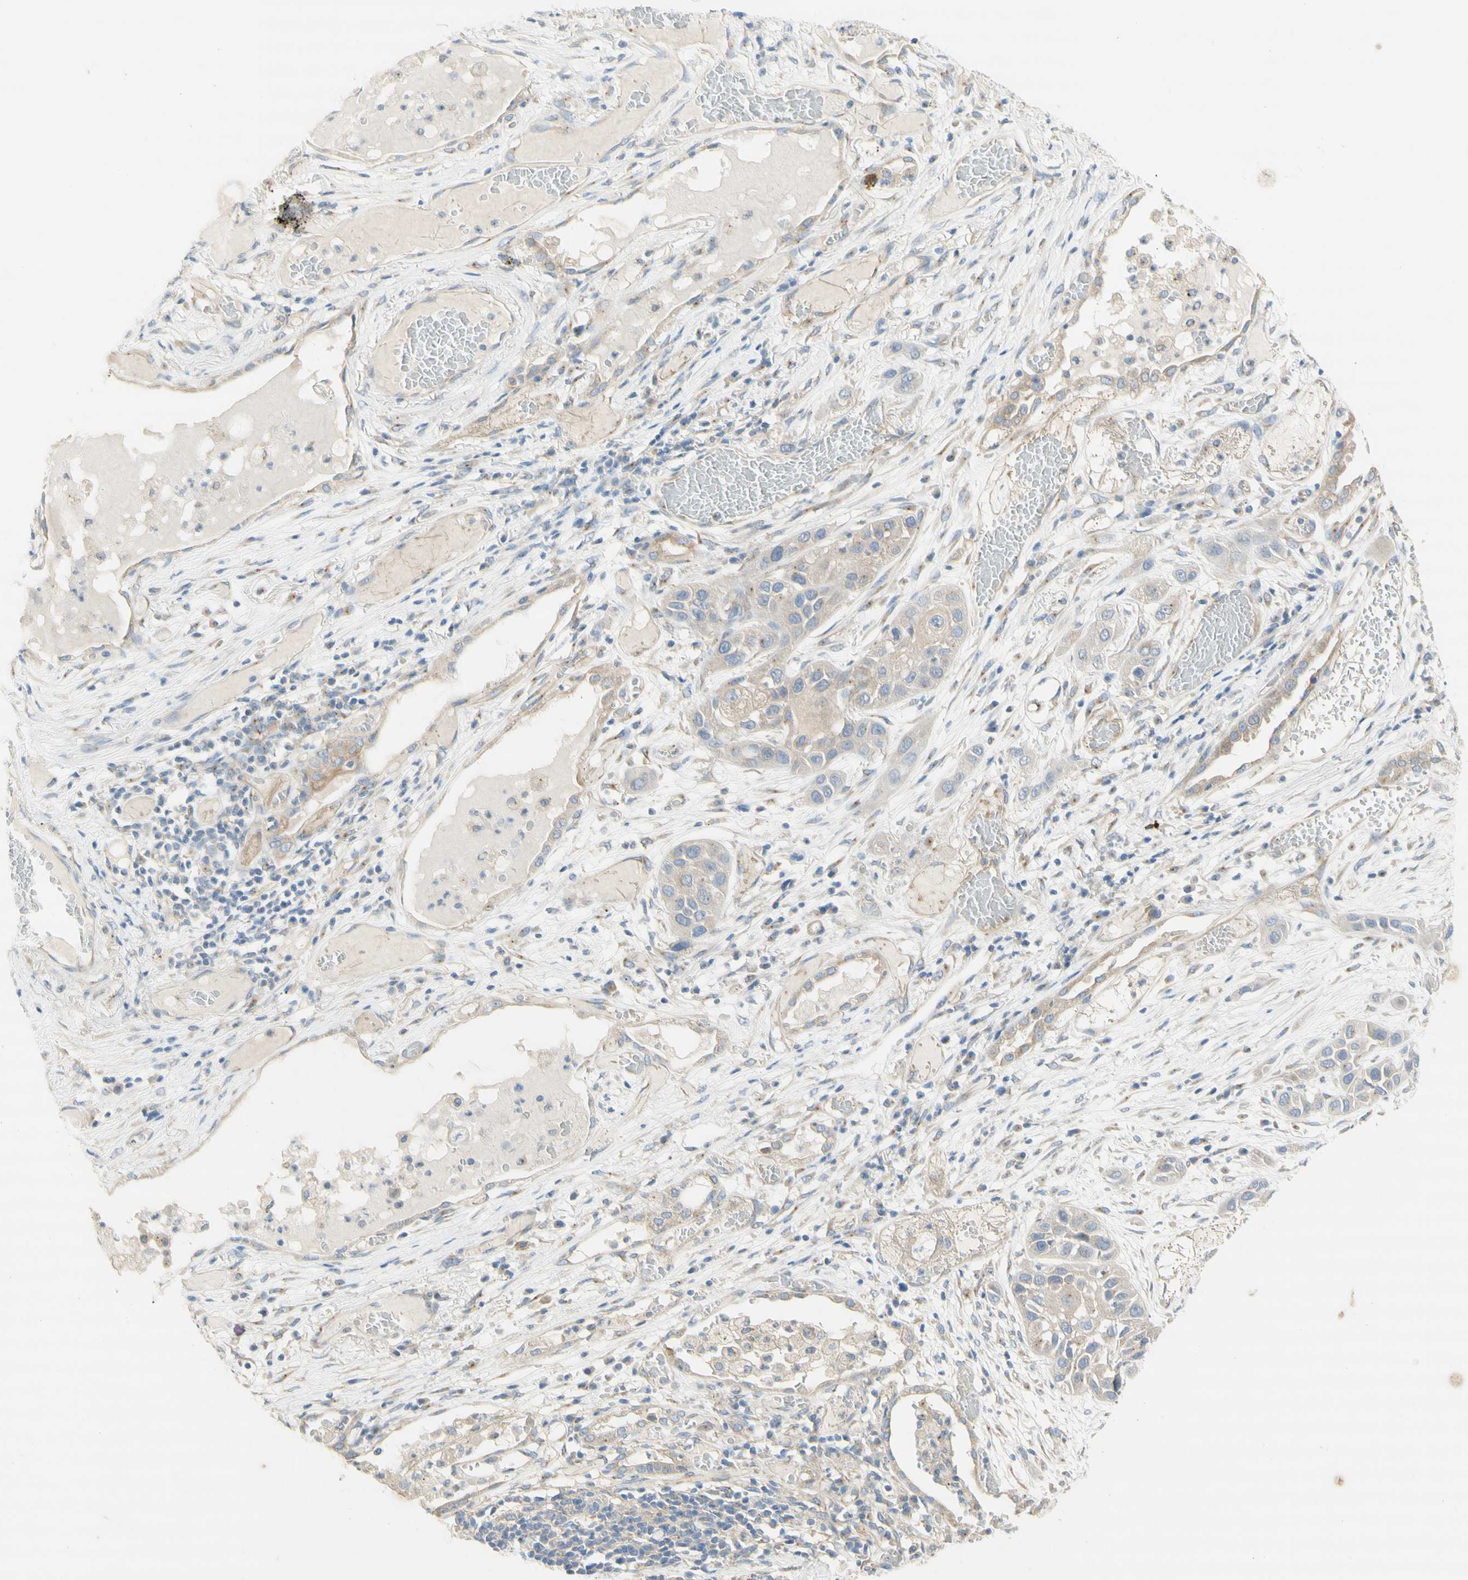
{"staining": {"intensity": "weak", "quantity": "<25%", "location": "cytoplasmic/membranous"}, "tissue": "lung cancer", "cell_type": "Tumor cells", "image_type": "cancer", "snomed": [{"axis": "morphology", "description": "Squamous cell carcinoma, NOS"}, {"axis": "topography", "description": "Lung"}], "caption": "IHC micrograph of neoplastic tissue: human lung cancer stained with DAB shows no significant protein positivity in tumor cells.", "gene": "DYNC1H1", "patient": {"sex": "male", "age": 71}}